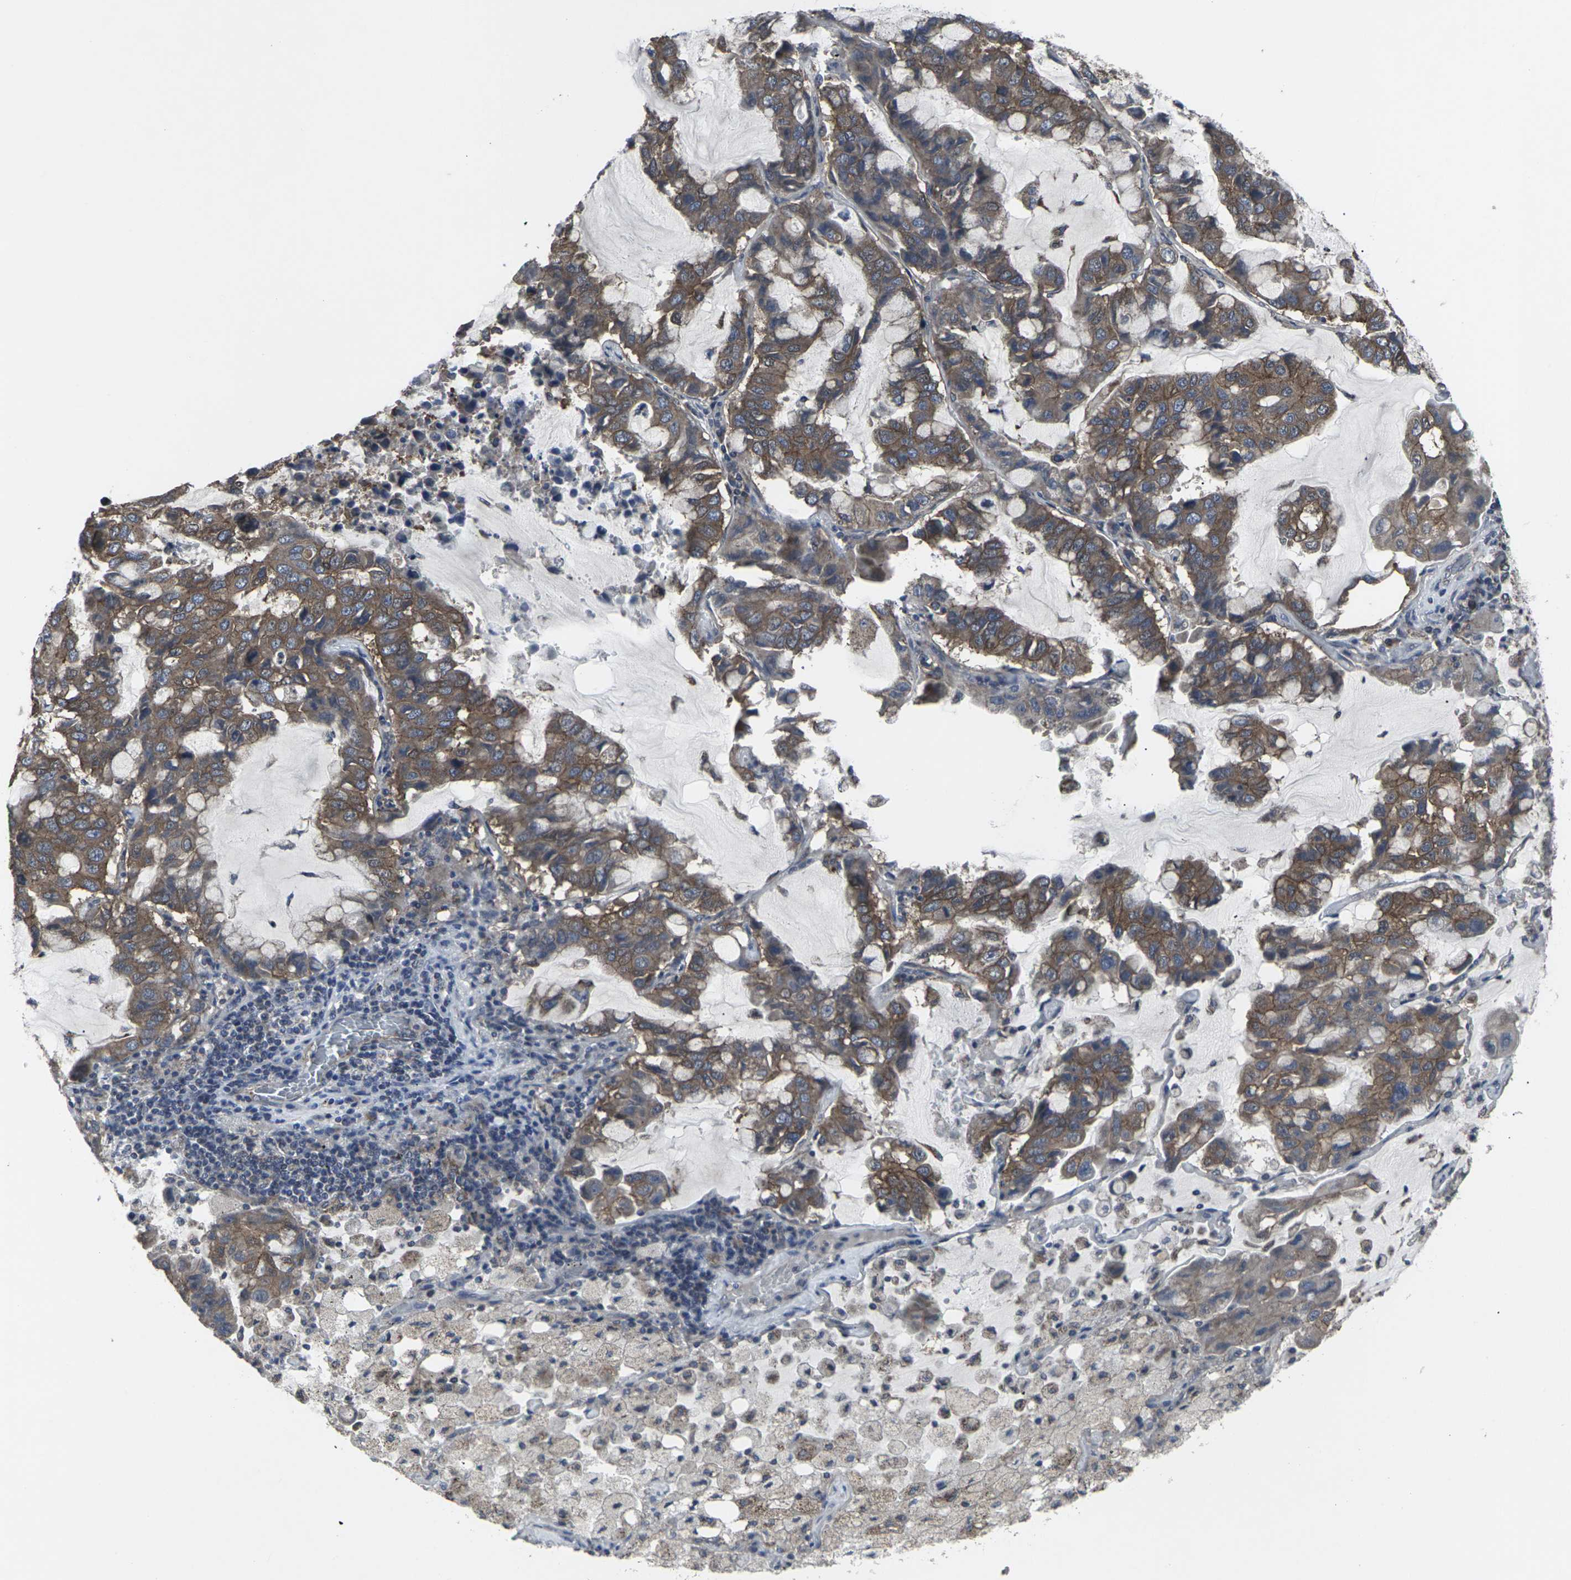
{"staining": {"intensity": "moderate", "quantity": ">75%", "location": "cytoplasmic/membranous"}, "tissue": "lung cancer", "cell_type": "Tumor cells", "image_type": "cancer", "snomed": [{"axis": "morphology", "description": "Adenocarcinoma, NOS"}, {"axis": "topography", "description": "Lung"}], "caption": "Protein staining displays moderate cytoplasmic/membranous staining in about >75% of tumor cells in lung adenocarcinoma.", "gene": "MAPKAPK2", "patient": {"sex": "male", "age": 64}}